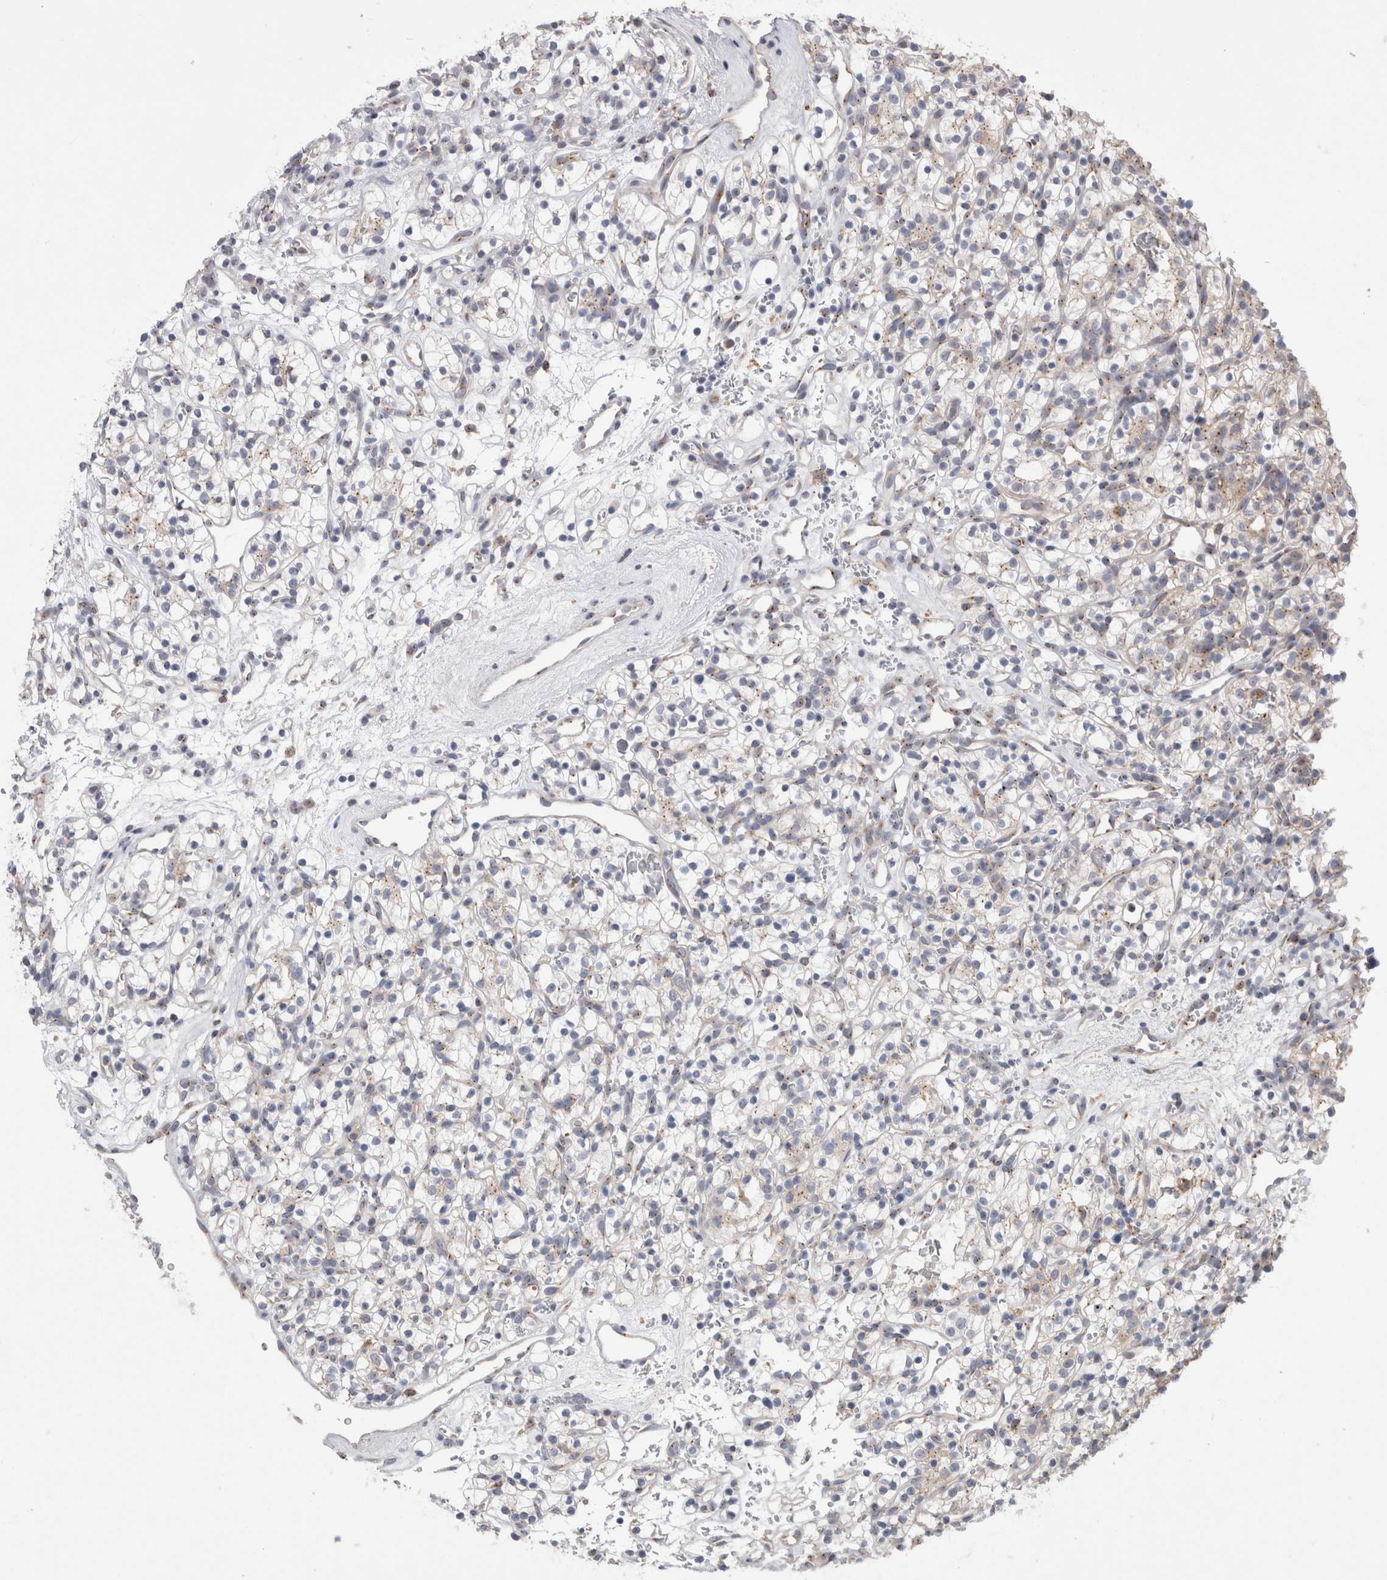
{"staining": {"intensity": "weak", "quantity": "<25%", "location": "cytoplasmic/membranous"}, "tissue": "renal cancer", "cell_type": "Tumor cells", "image_type": "cancer", "snomed": [{"axis": "morphology", "description": "Adenocarcinoma, NOS"}, {"axis": "topography", "description": "Kidney"}], "caption": "This is an immunohistochemistry histopathology image of human renal cancer (adenocarcinoma). There is no expression in tumor cells.", "gene": "ZNF341", "patient": {"sex": "female", "age": 57}}